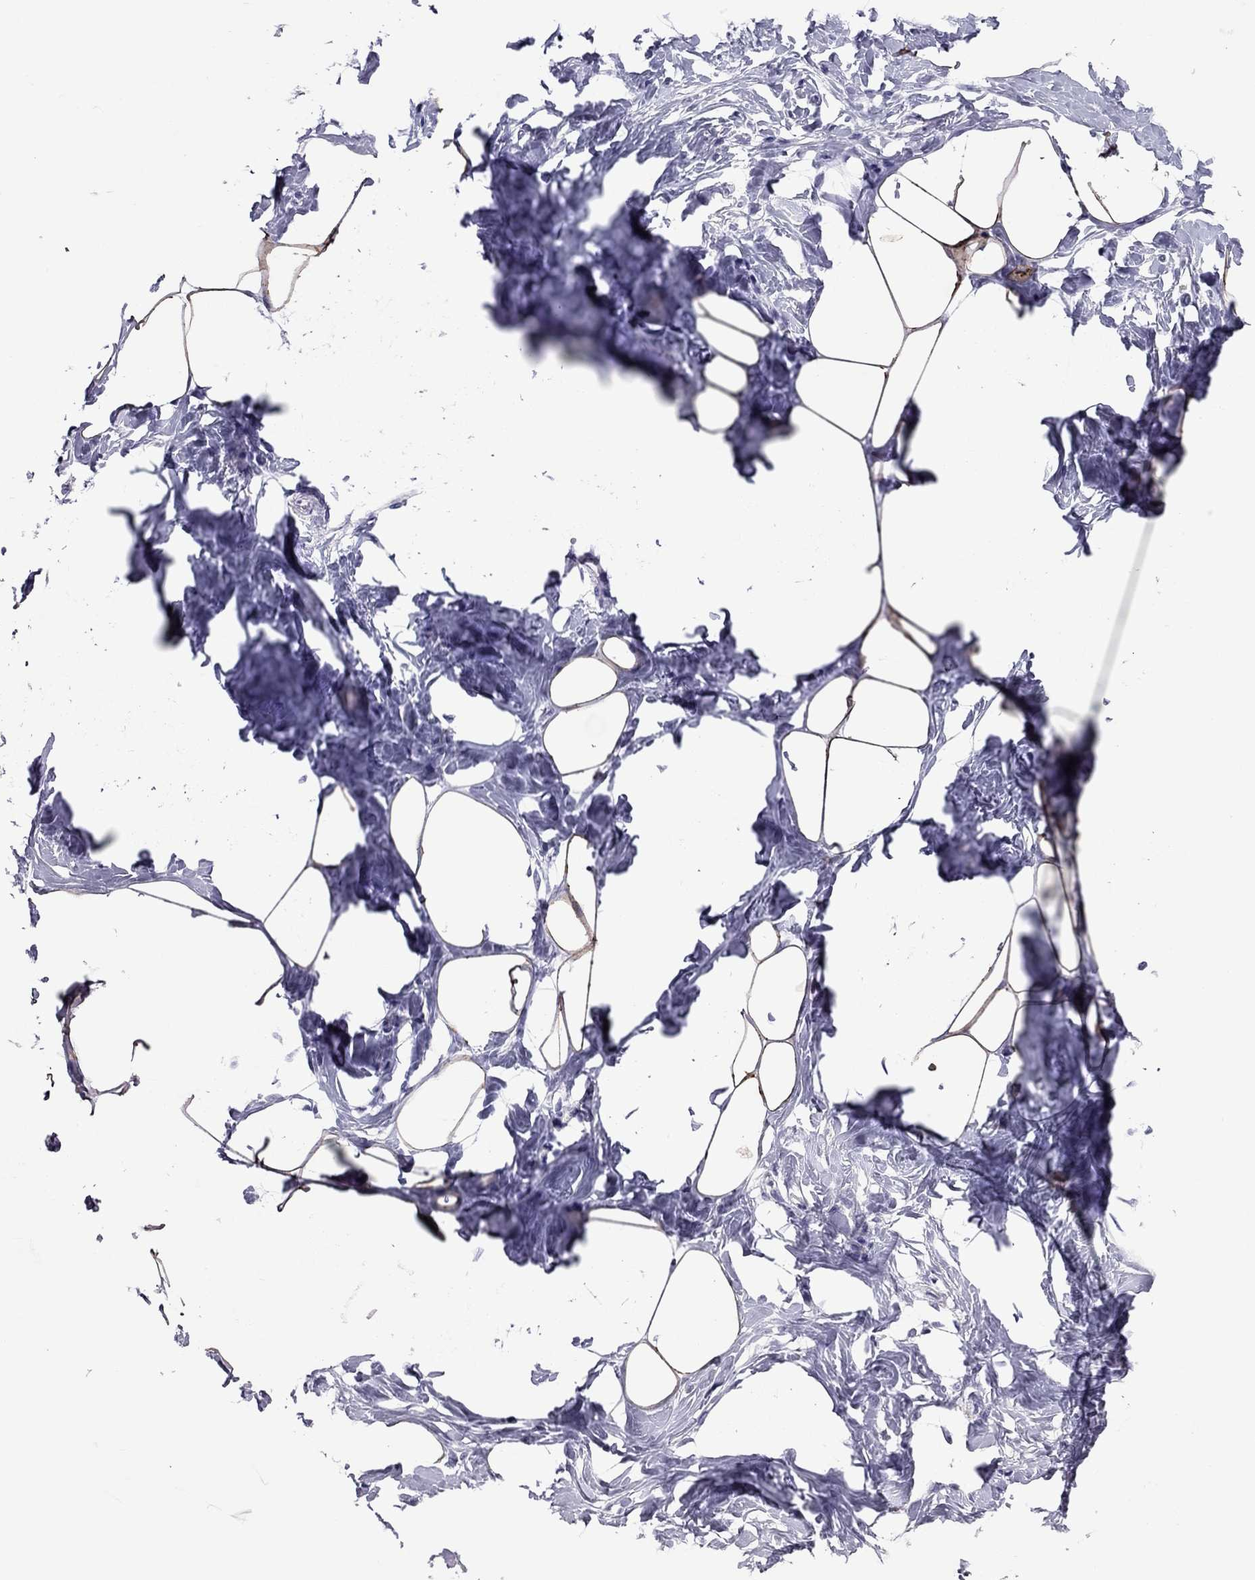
{"staining": {"intensity": "weak", "quantity": "<25%", "location": "cytoplasmic/membranous"}, "tissue": "breast", "cell_type": "Adipocytes", "image_type": "normal", "snomed": [{"axis": "morphology", "description": "Normal tissue, NOS"}, {"axis": "morphology", "description": "Lobular carcinoma, in situ"}, {"axis": "topography", "description": "Breast"}], "caption": "IHC of benign breast displays no positivity in adipocytes. (Brightfield microscopy of DAB (3,3'-diaminobenzidine) immunohistochemistry (IHC) at high magnification).", "gene": "CCL27", "patient": {"sex": "female", "age": 35}}